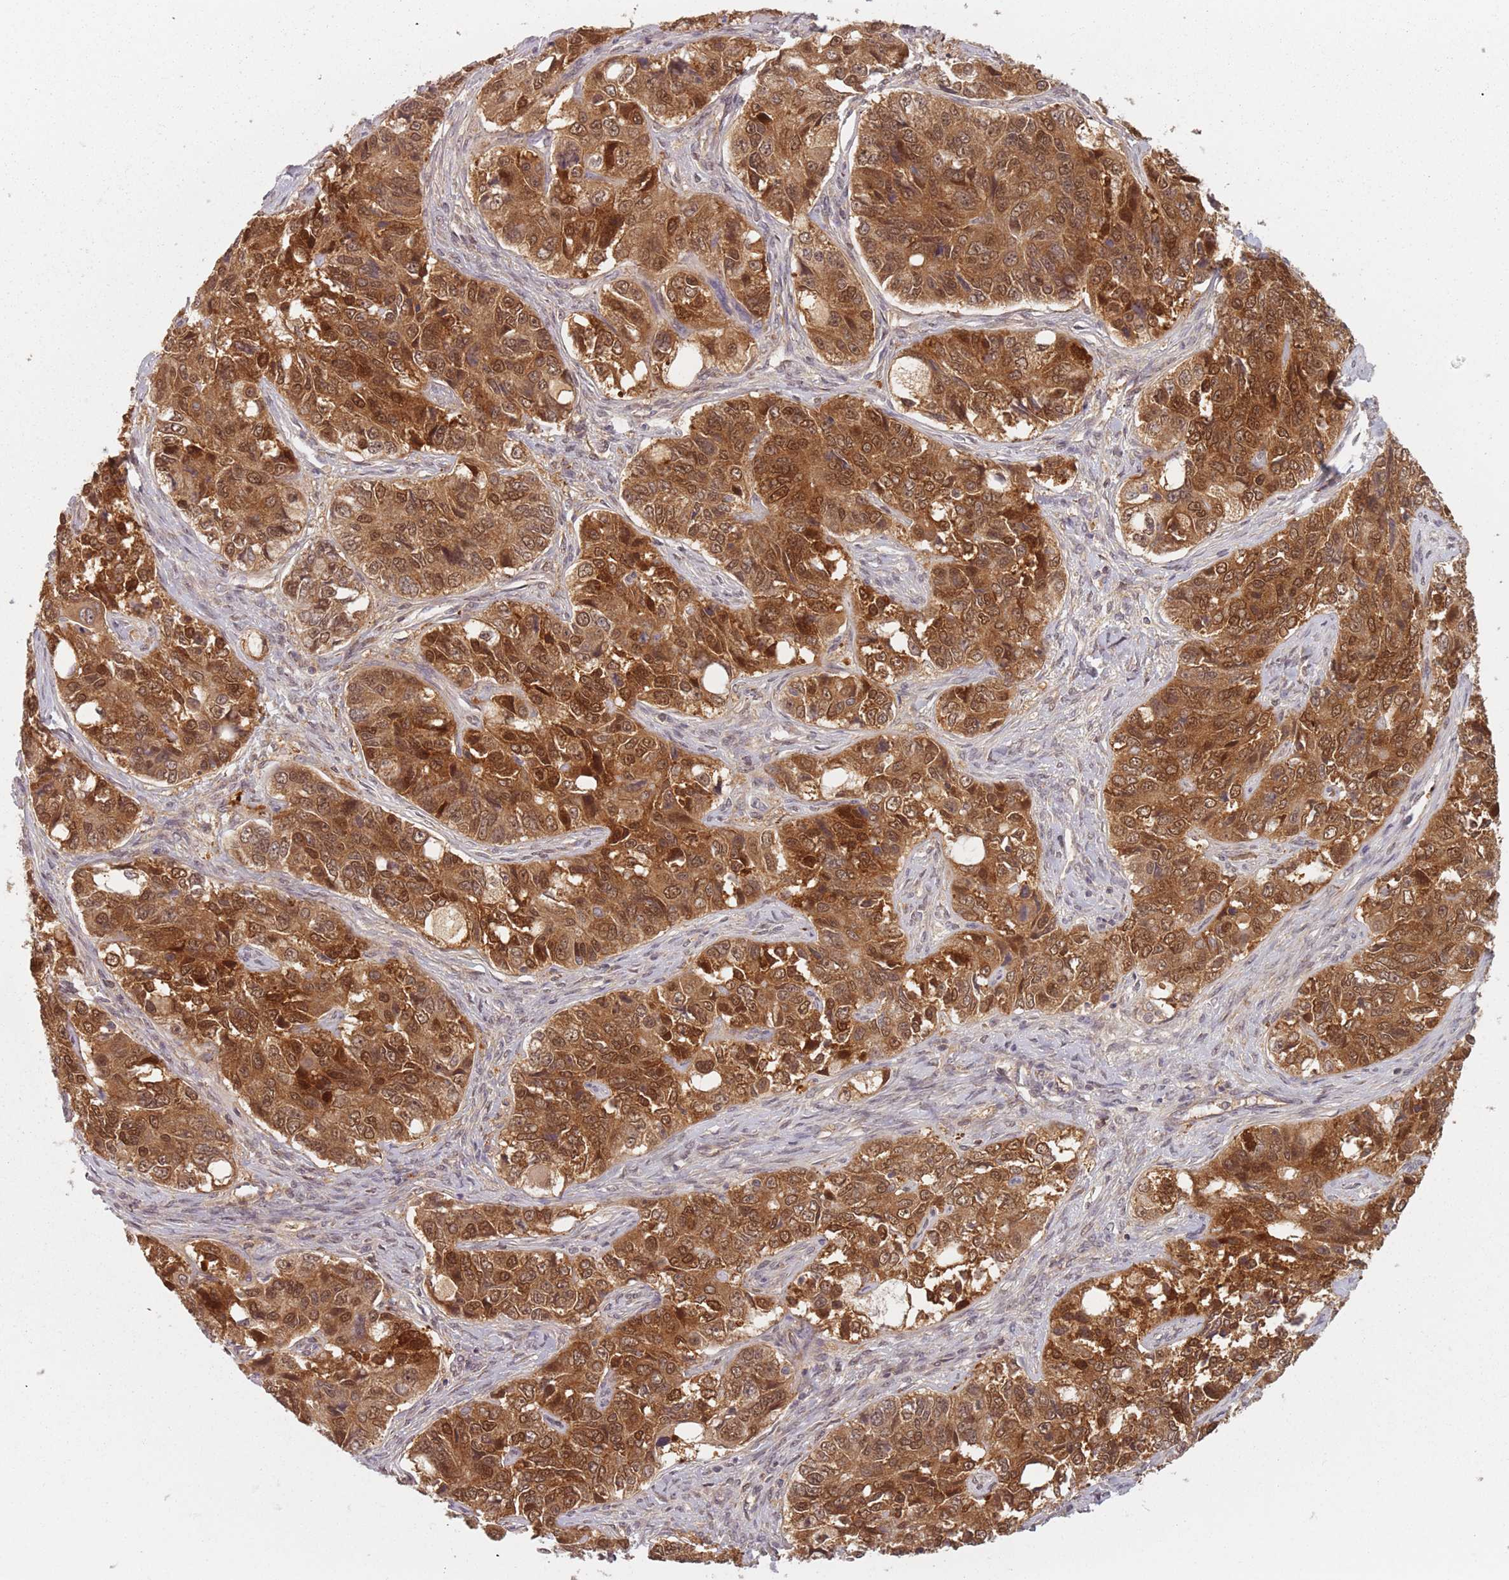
{"staining": {"intensity": "strong", "quantity": ">75%", "location": "cytoplasmic/membranous,nuclear"}, "tissue": "ovarian cancer", "cell_type": "Tumor cells", "image_type": "cancer", "snomed": [{"axis": "morphology", "description": "Carcinoma, endometroid"}, {"axis": "topography", "description": "Ovary"}], "caption": "Immunohistochemical staining of ovarian cancer (endometroid carcinoma) displays strong cytoplasmic/membranous and nuclear protein expression in about >75% of tumor cells.", "gene": "NAXE", "patient": {"sex": "female", "age": 51}}